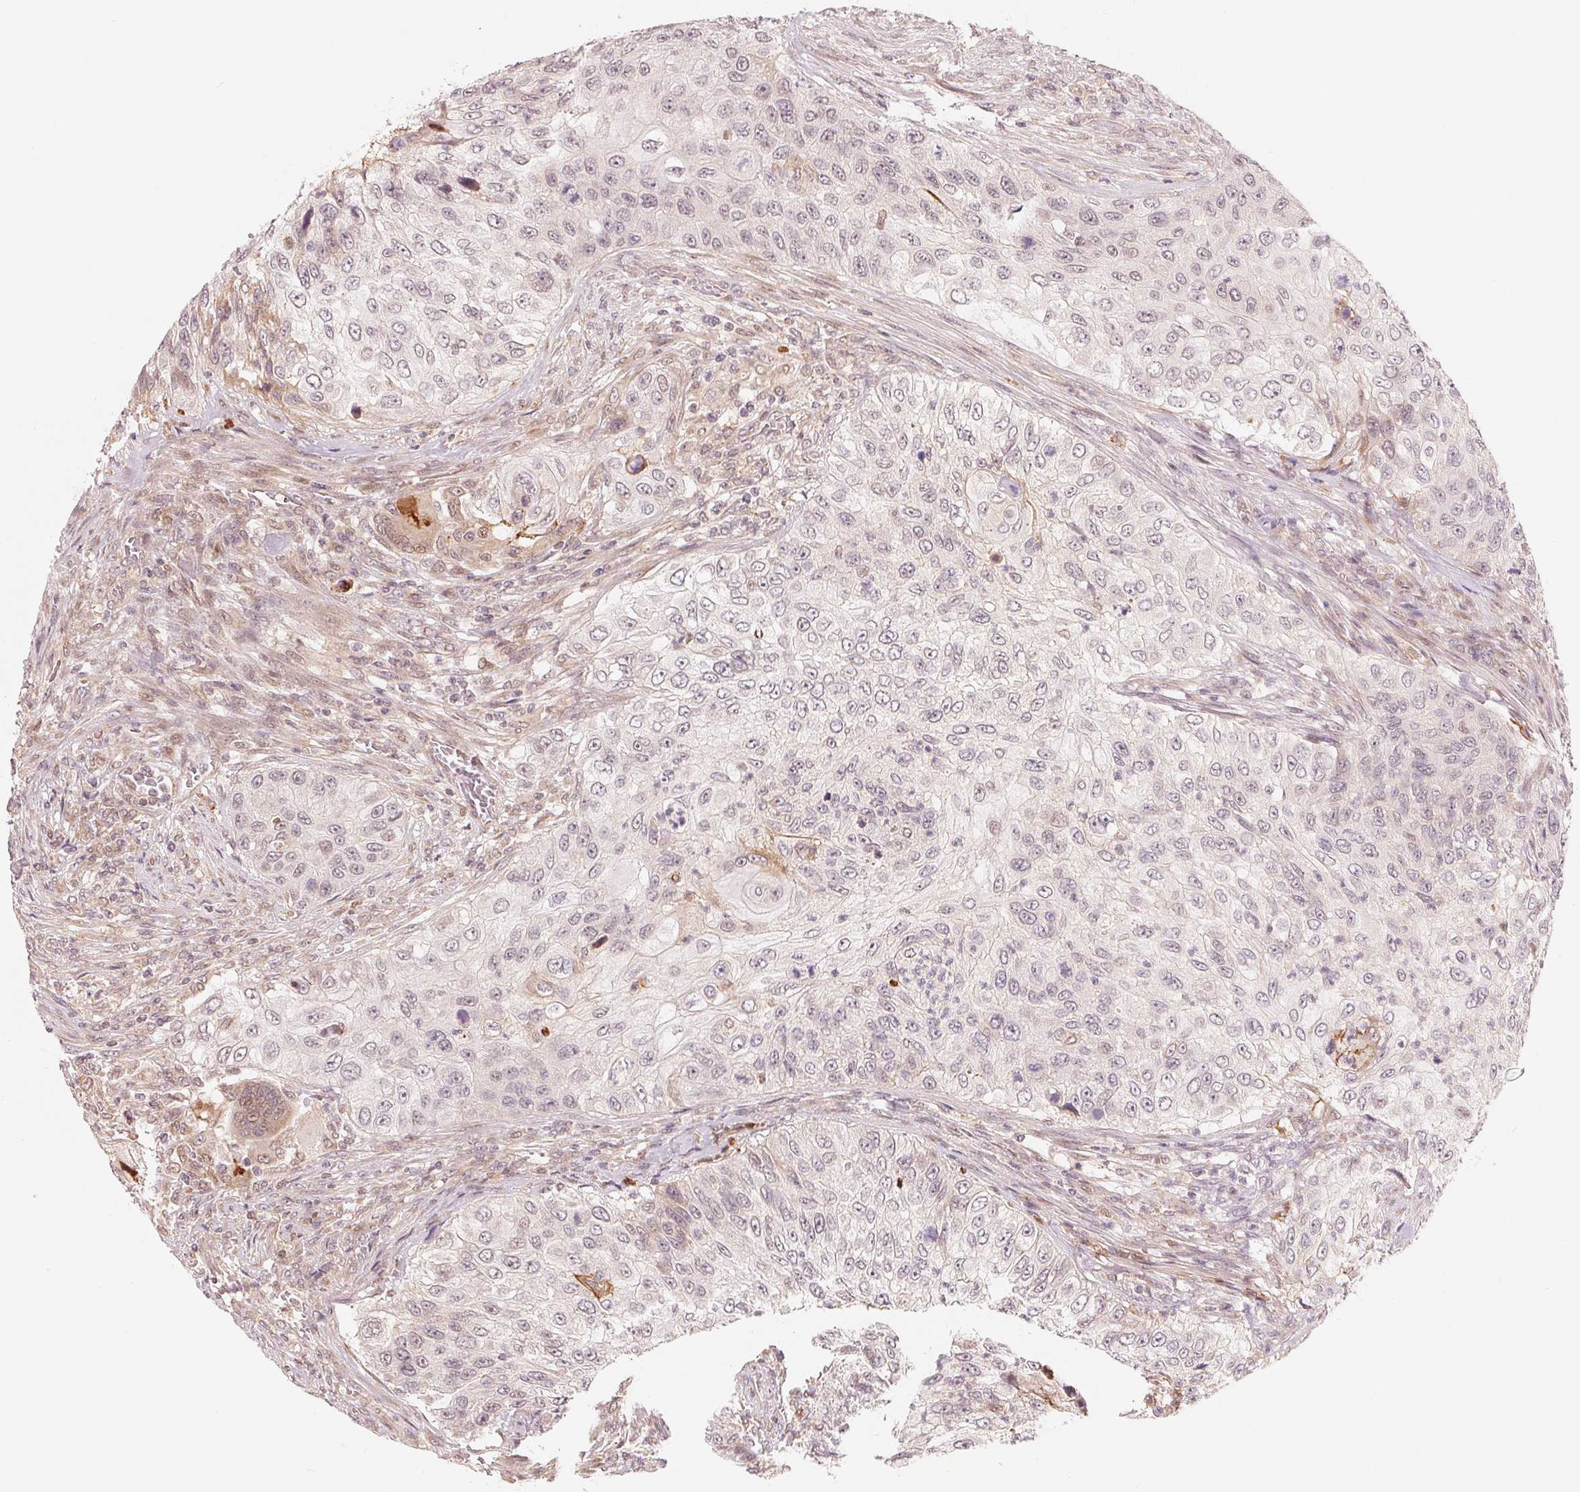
{"staining": {"intensity": "negative", "quantity": "none", "location": "none"}, "tissue": "urothelial cancer", "cell_type": "Tumor cells", "image_type": "cancer", "snomed": [{"axis": "morphology", "description": "Urothelial carcinoma, High grade"}, {"axis": "topography", "description": "Urinary bladder"}], "caption": "DAB (3,3'-diaminobenzidine) immunohistochemical staining of high-grade urothelial carcinoma shows no significant positivity in tumor cells.", "gene": "PRKN", "patient": {"sex": "female", "age": 60}}